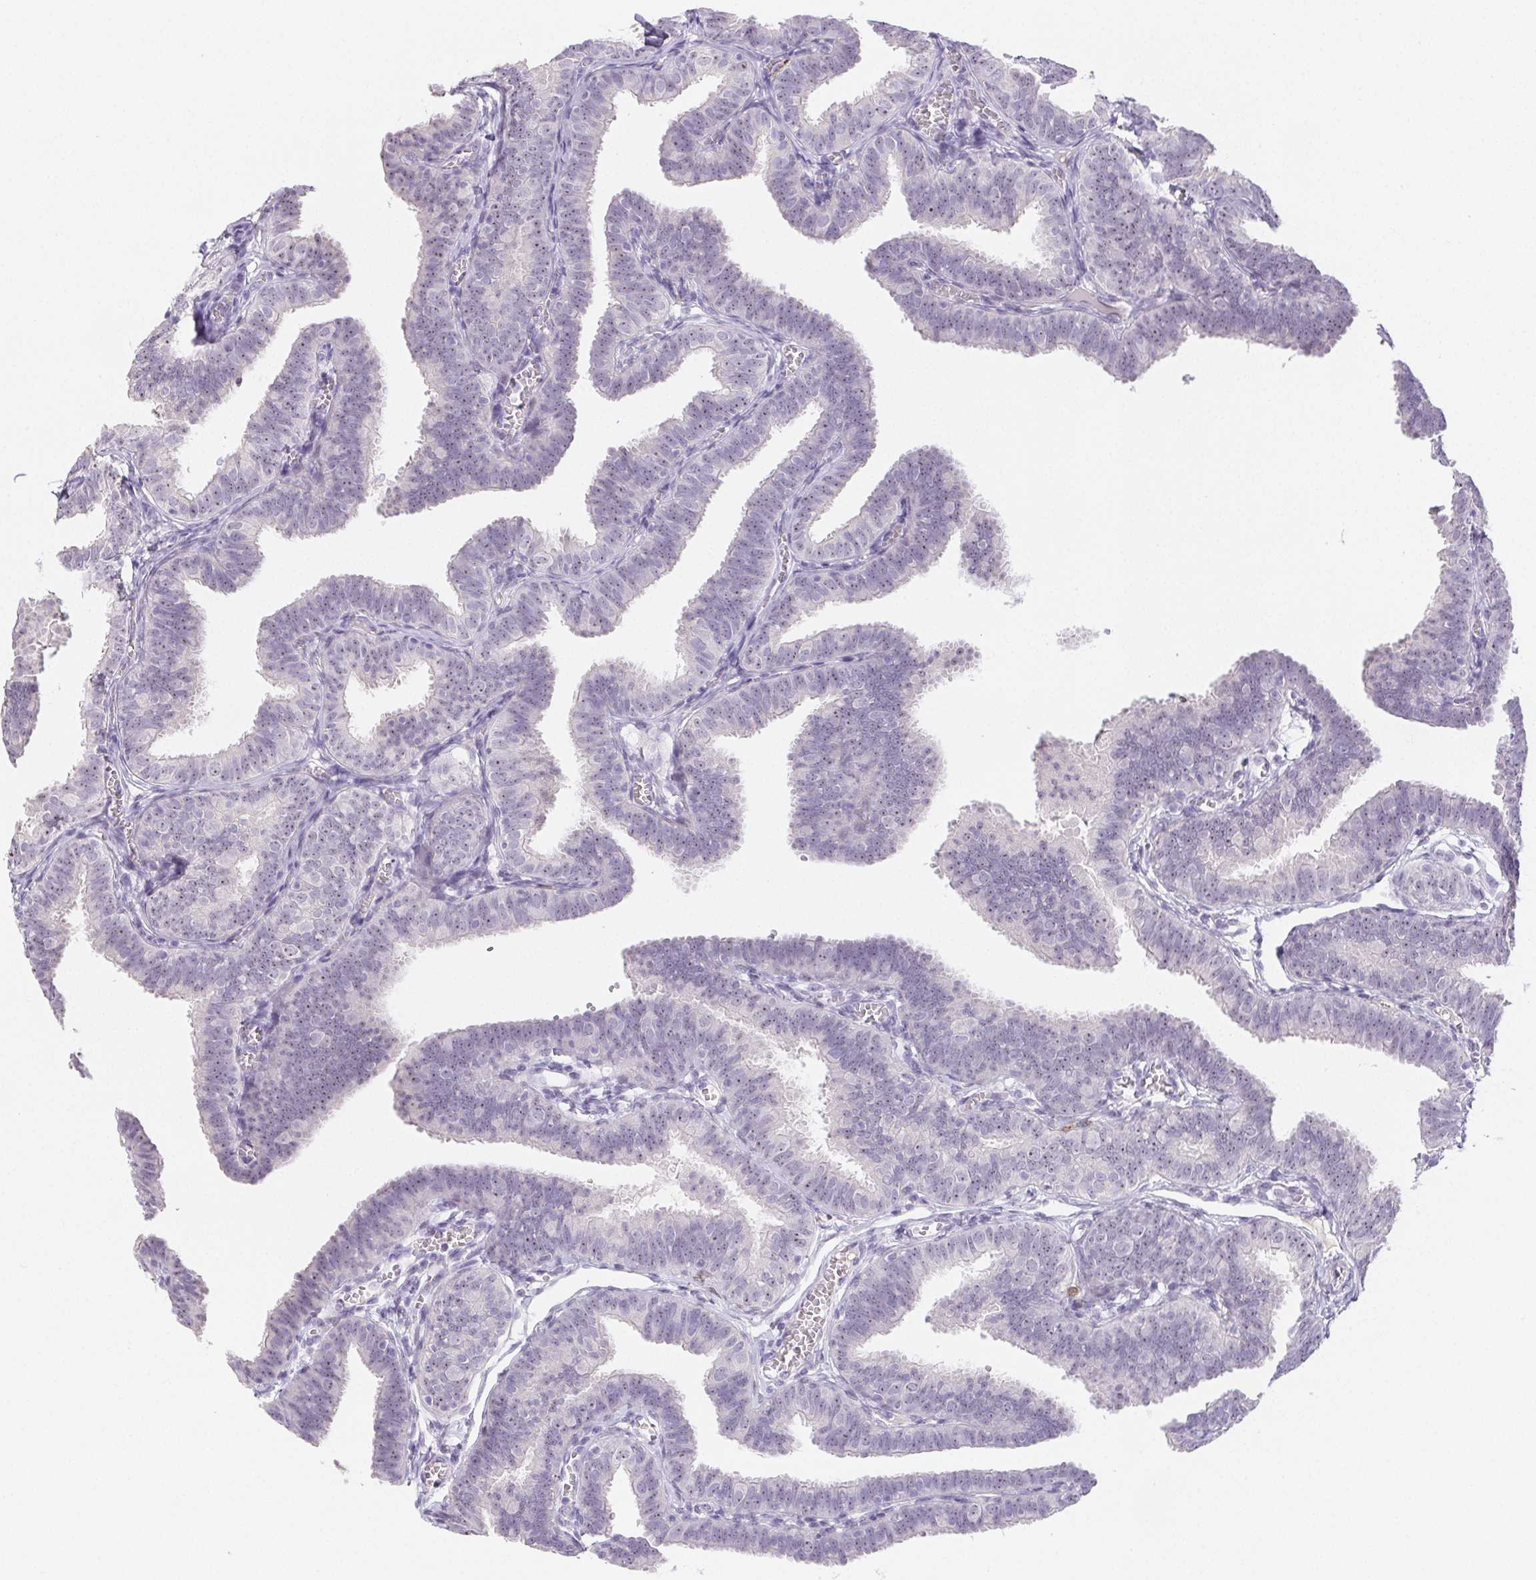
{"staining": {"intensity": "weak", "quantity": "25%-75%", "location": "nuclear"}, "tissue": "fallopian tube", "cell_type": "Glandular cells", "image_type": "normal", "snomed": [{"axis": "morphology", "description": "Normal tissue, NOS"}, {"axis": "topography", "description": "Fallopian tube"}], "caption": "Brown immunohistochemical staining in unremarkable fallopian tube displays weak nuclear positivity in about 25%-75% of glandular cells.", "gene": "ST8SIA3", "patient": {"sex": "female", "age": 25}}